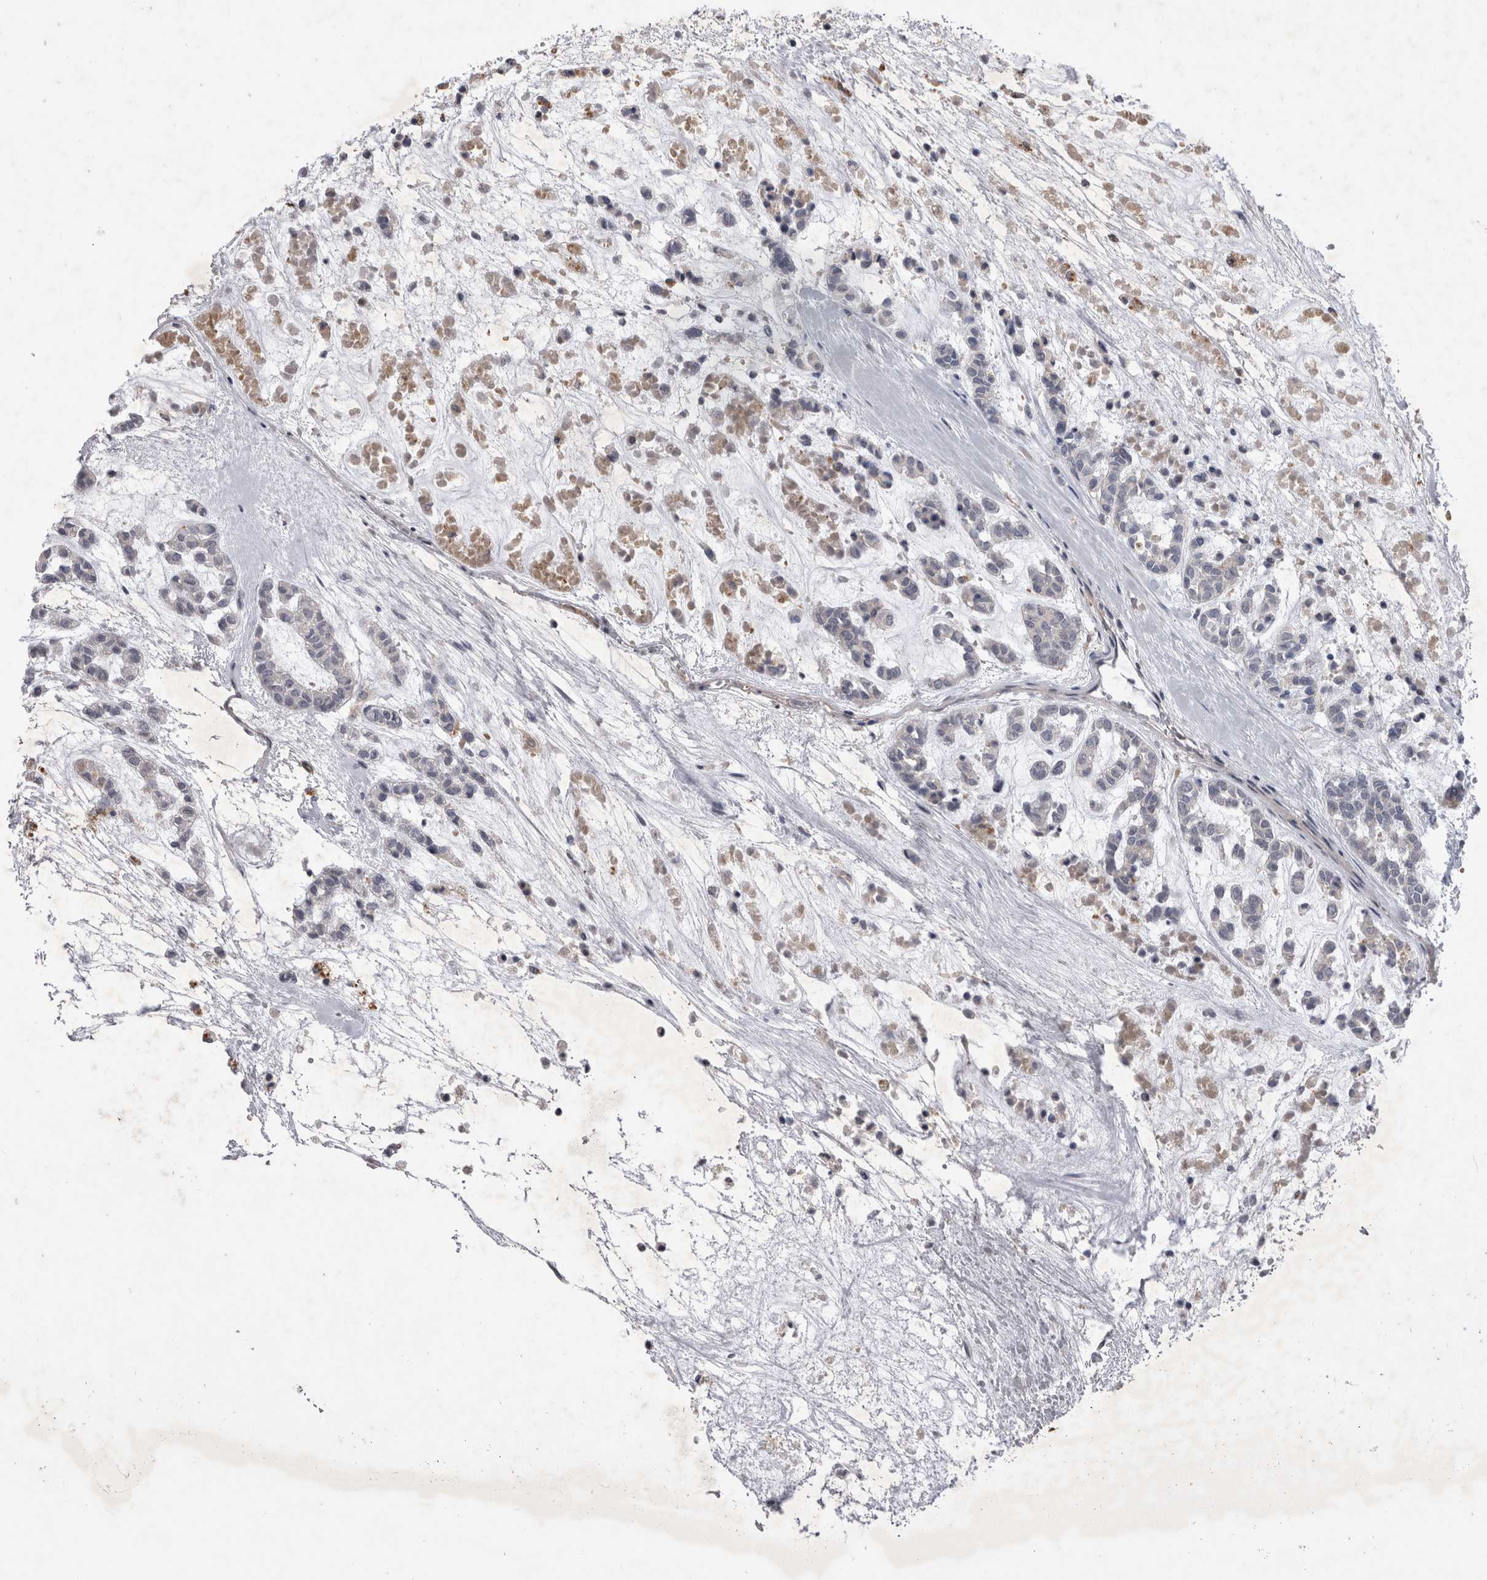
{"staining": {"intensity": "negative", "quantity": "none", "location": "none"}, "tissue": "head and neck cancer", "cell_type": "Tumor cells", "image_type": "cancer", "snomed": [{"axis": "morphology", "description": "Adenocarcinoma, NOS"}, {"axis": "morphology", "description": "Adenoma, NOS"}, {"axis": "topography", "description": "Head-Neck"}], "caption": "An image of head and neck cancer (adenocarcinoma) stained for a protein demonstrates no brown staining in tumor cells.", "gene": "CTBS", "patient": {"sex": "female", "age": 55}}